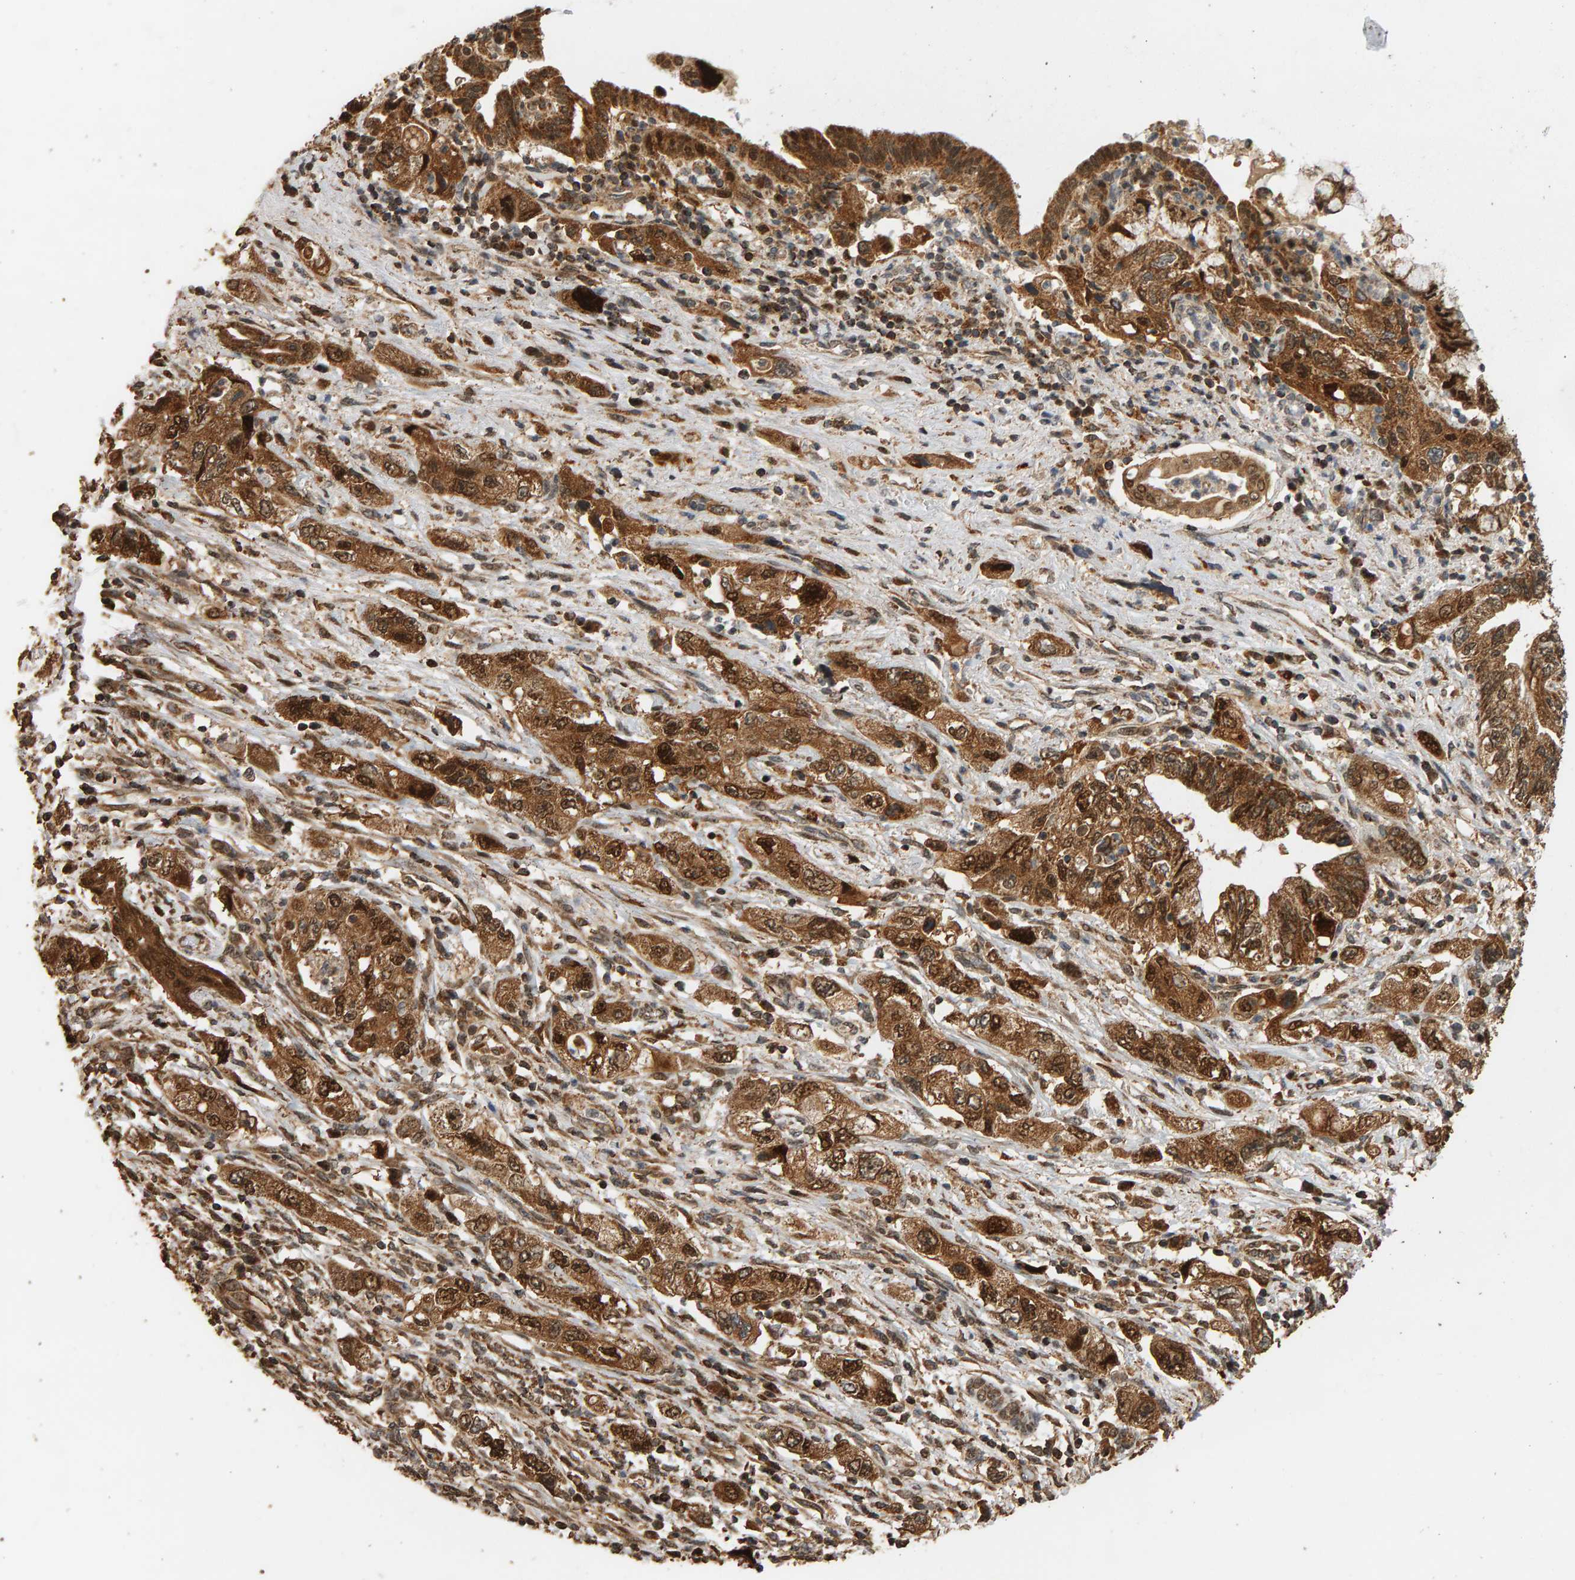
{"staining": {"intensity": "moderate", "quantity": ">75%", "location": "cytoplasmic/membranous,nuclear"}, "tissue": "pancreatic cancer", "cell_type": "Tumor cells", "image_type": "cancer", "snomed": [{"axis": "morphology", "description": "Adenocarcinoma, NOS"}, {"axis": "topography", "description": "Pancreas"}], "caption": "Brown immunohistochemical staining in human pancreatic cancer (adenocarcinoma) displays moderate cytoplasmic/membranous and nuclear staining in approximately >75% of tumor cells.", "gene": "GSTK1", "patient": {"sex": "female", "age": 73}}